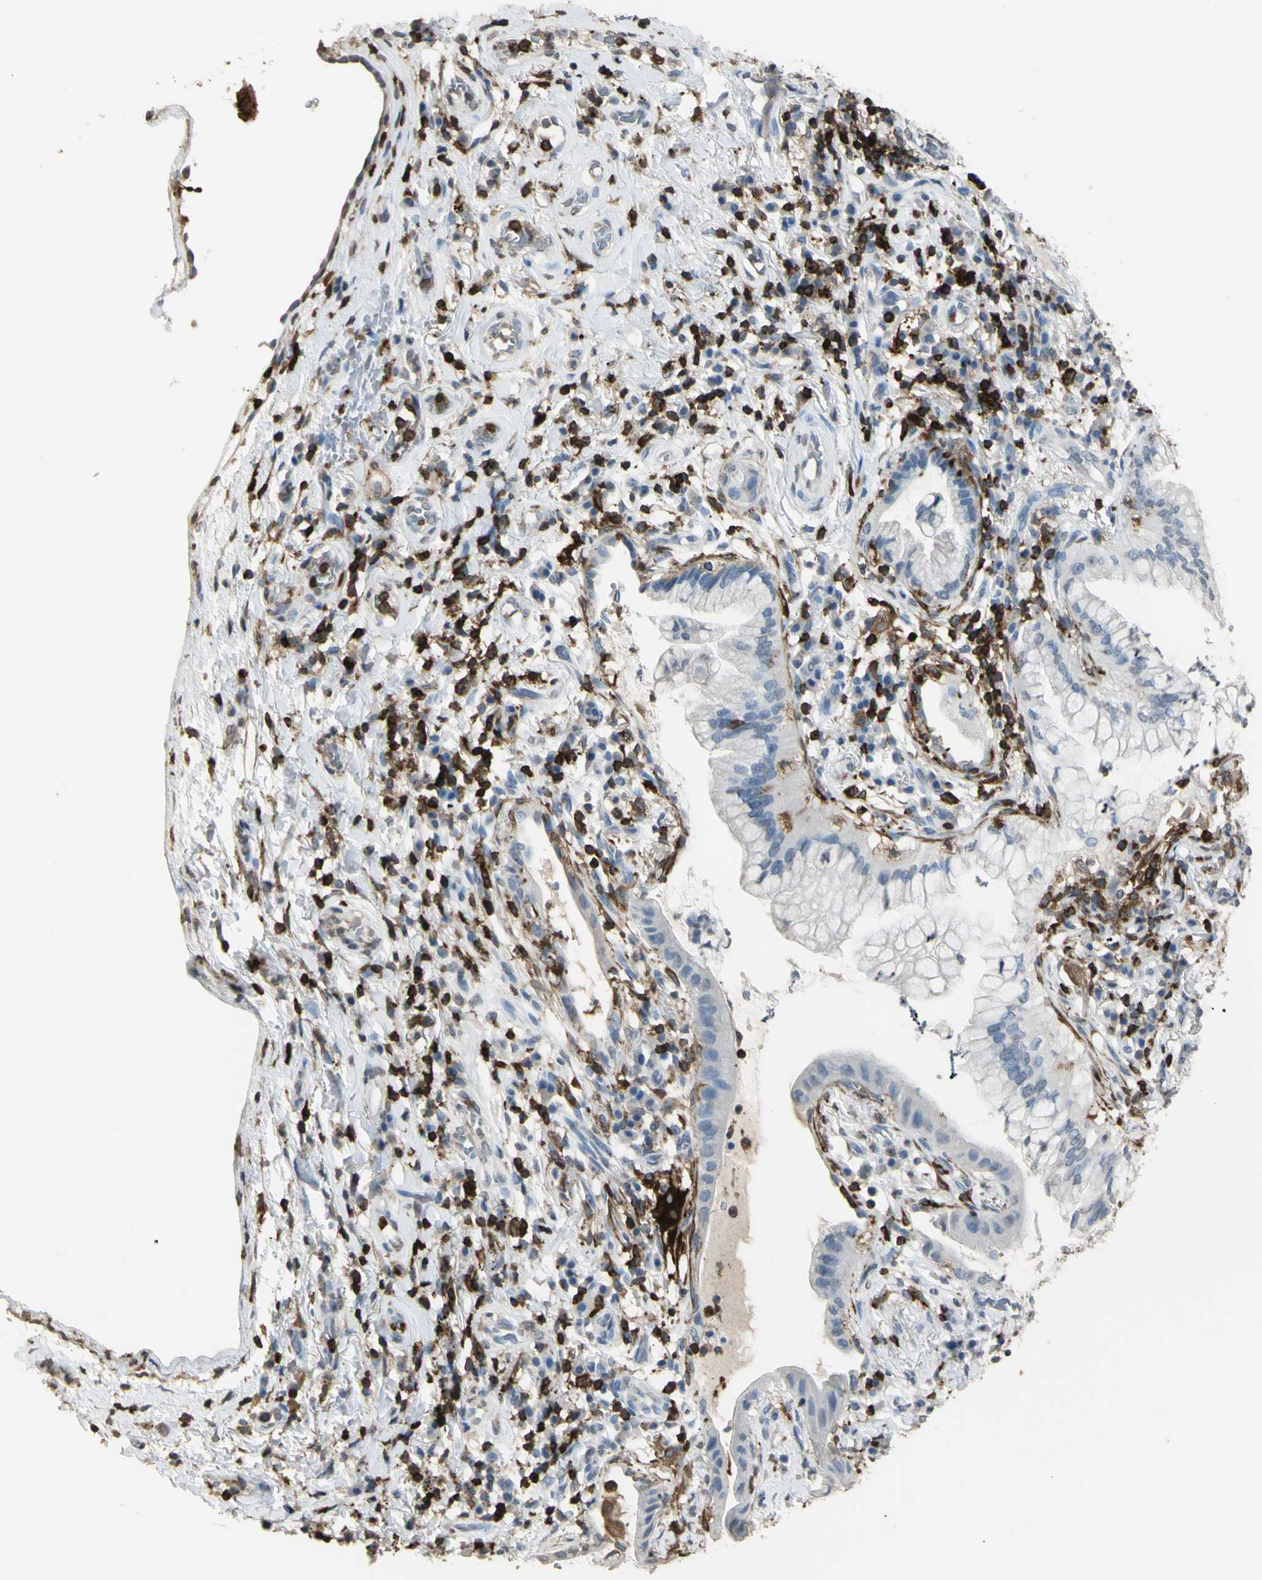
{"staining": {"intensity": "negative", "quantity": "none", "location": "none"}, "tissue": "lung cancer", "cell_type": "Tumor cells", "image_type": "cancer", "snomed": [{"axis": "morphology", "description": "Adenocarcinoma, NOS"}, {"axis": "topography", "description": "Lung"}], "caption": "A micrograph of human lung adenocarcinoma is negative for staining in tumor cells.", "gene": "PSTPIP1", "patient": {"sex": "female", "age": 70}}